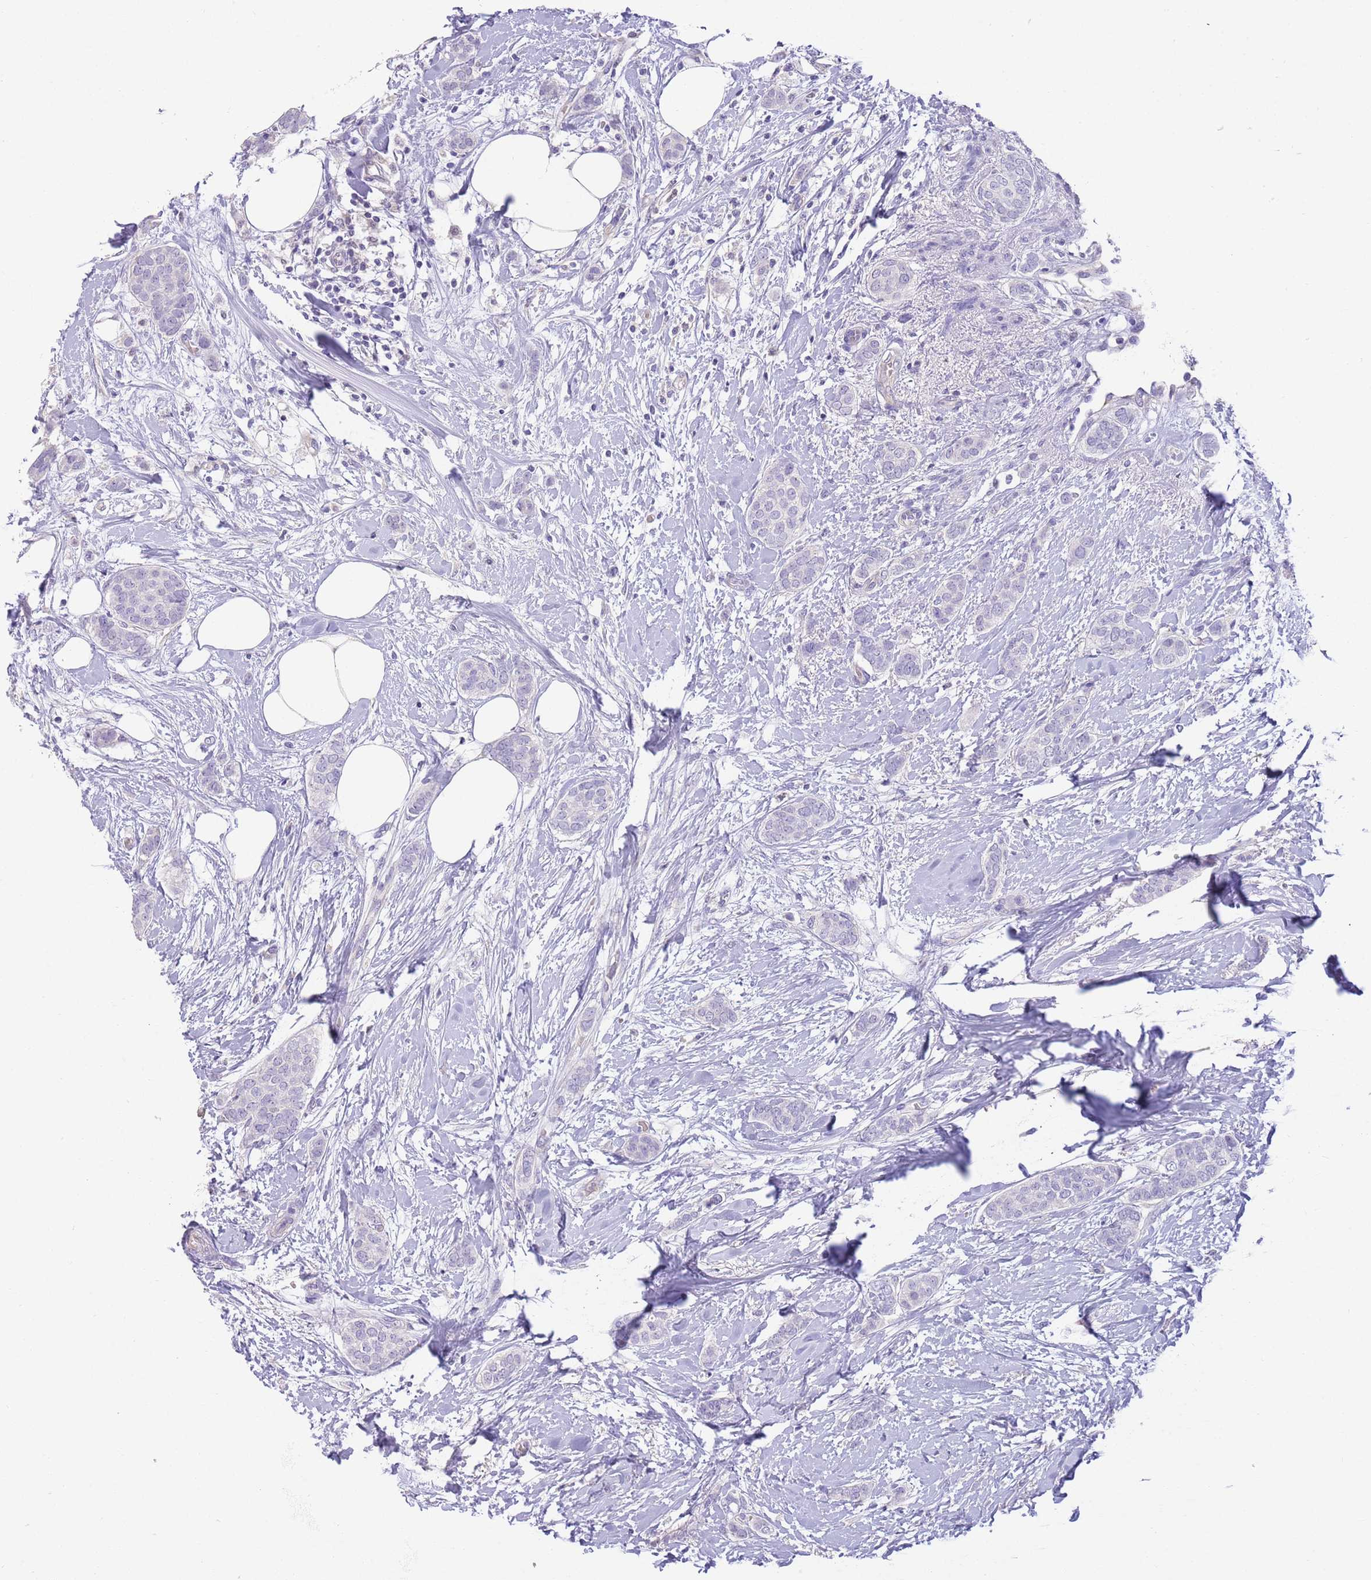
{"staining": {"intensity": "negative", "quantity": "none", "location": "none"}, "tissue": "breast cancer", "cell_type": "Tumor cells", "image_type": "cancer", "snomed": [{"axis": "morphology", "description": "Duct carcinoma"}, {"axis": "topography", "description": "Breast"}], "caption": "Immunohistochemistry image of human breast cancer stained for a protein (brown), which demonstrates no expression in tumor cells. (DAB (3,3'-diaminobenzidine) IHC, high magnification).", "gene": "SFTPA1", "patient": {"sex": "female", "age": 72}}